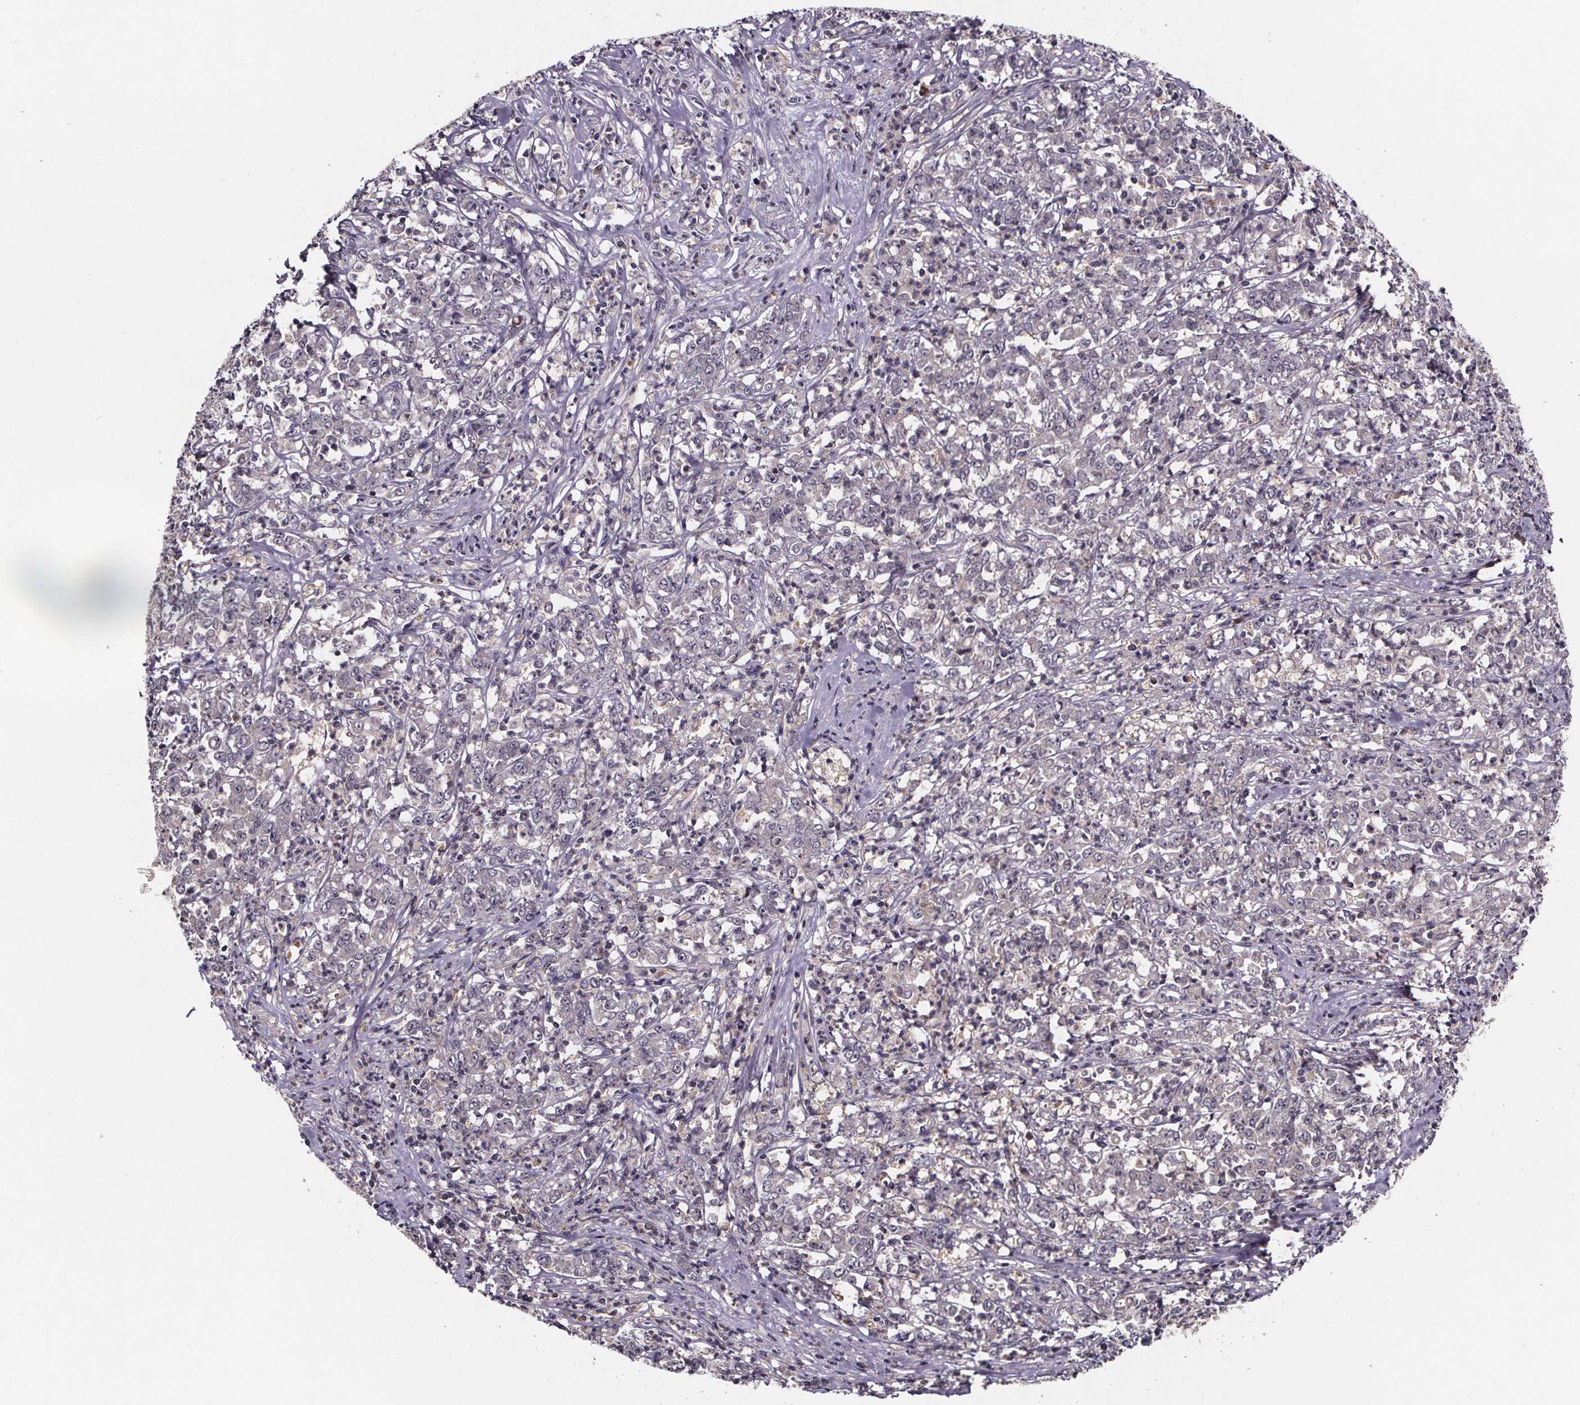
{"staining": {"intensity": "negative", "quantity": "none", "location": "none"}, "tissue": "stomach cancer", "cell_type": "Tumor cells", "image_type": "cancer", "snomed": [{"axis": "morphology", "description": "Adenocarcinoma, NOS"}, {"axis": "topography", "description": "Stomach, lower"}], "caption": "This is a histopathology image of IHC staining of stomach cancer (adenocarcinoma), which shows no expression in tumor cells.", "gene": "SMIM1", "patient": {"sex": "female", "age": 71}}